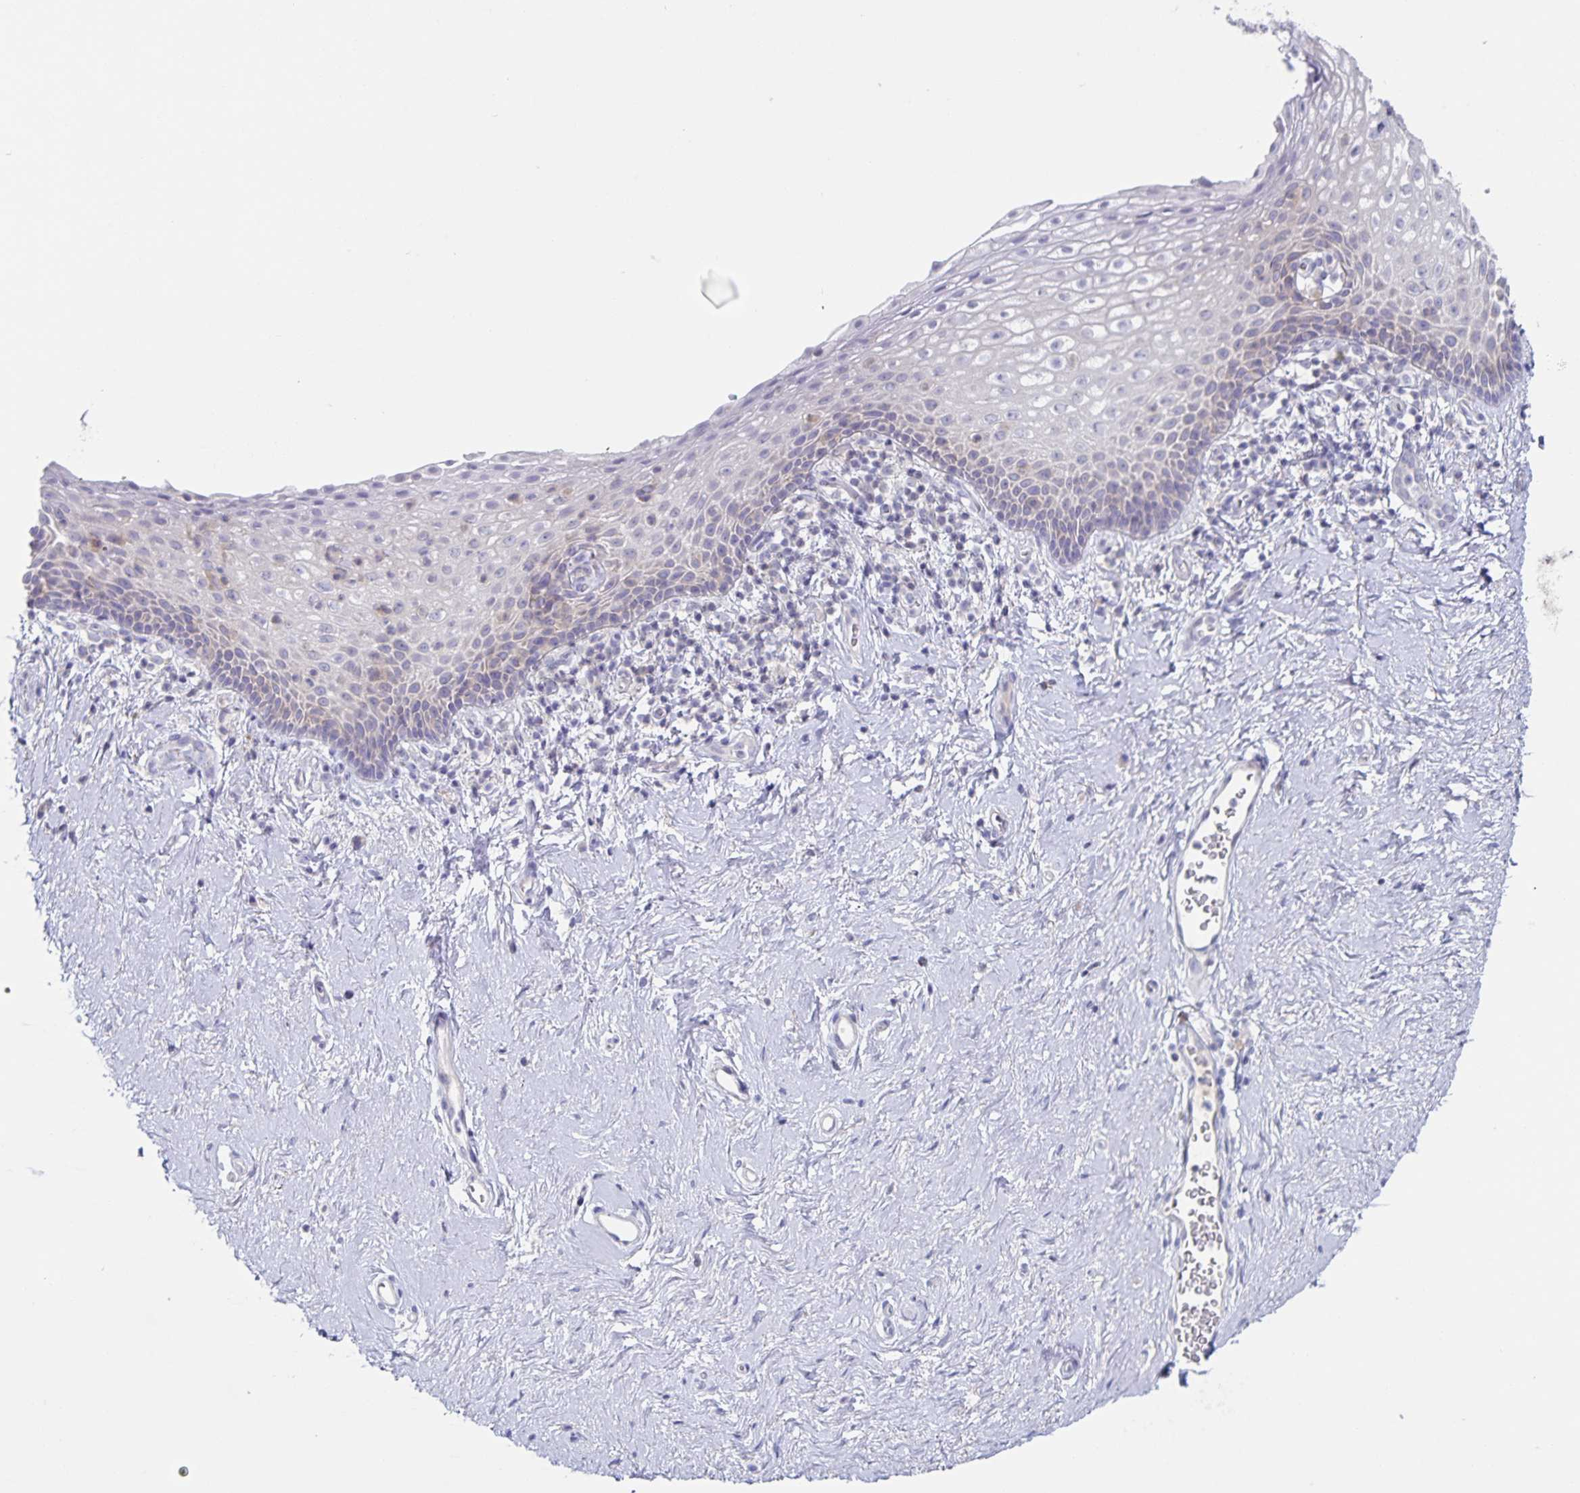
{"staining": {"intensity": "negative", "quantity": "none", "location": "none"}, "tissue": "vagina", "cell_type": "Squamous epithelial cells", "image_type": "normal", "snomed": [{"axis": "morphology", "description": "Normal tissue, NOS"}, {"axis": "topography", "description": "Vagina"}], "caption": "Human vagina stained for a protein using IHC displays no staining in squamous epithelial cells.", "gene": "RPL36A", "patient": {"sex": "female", "age": 61}}